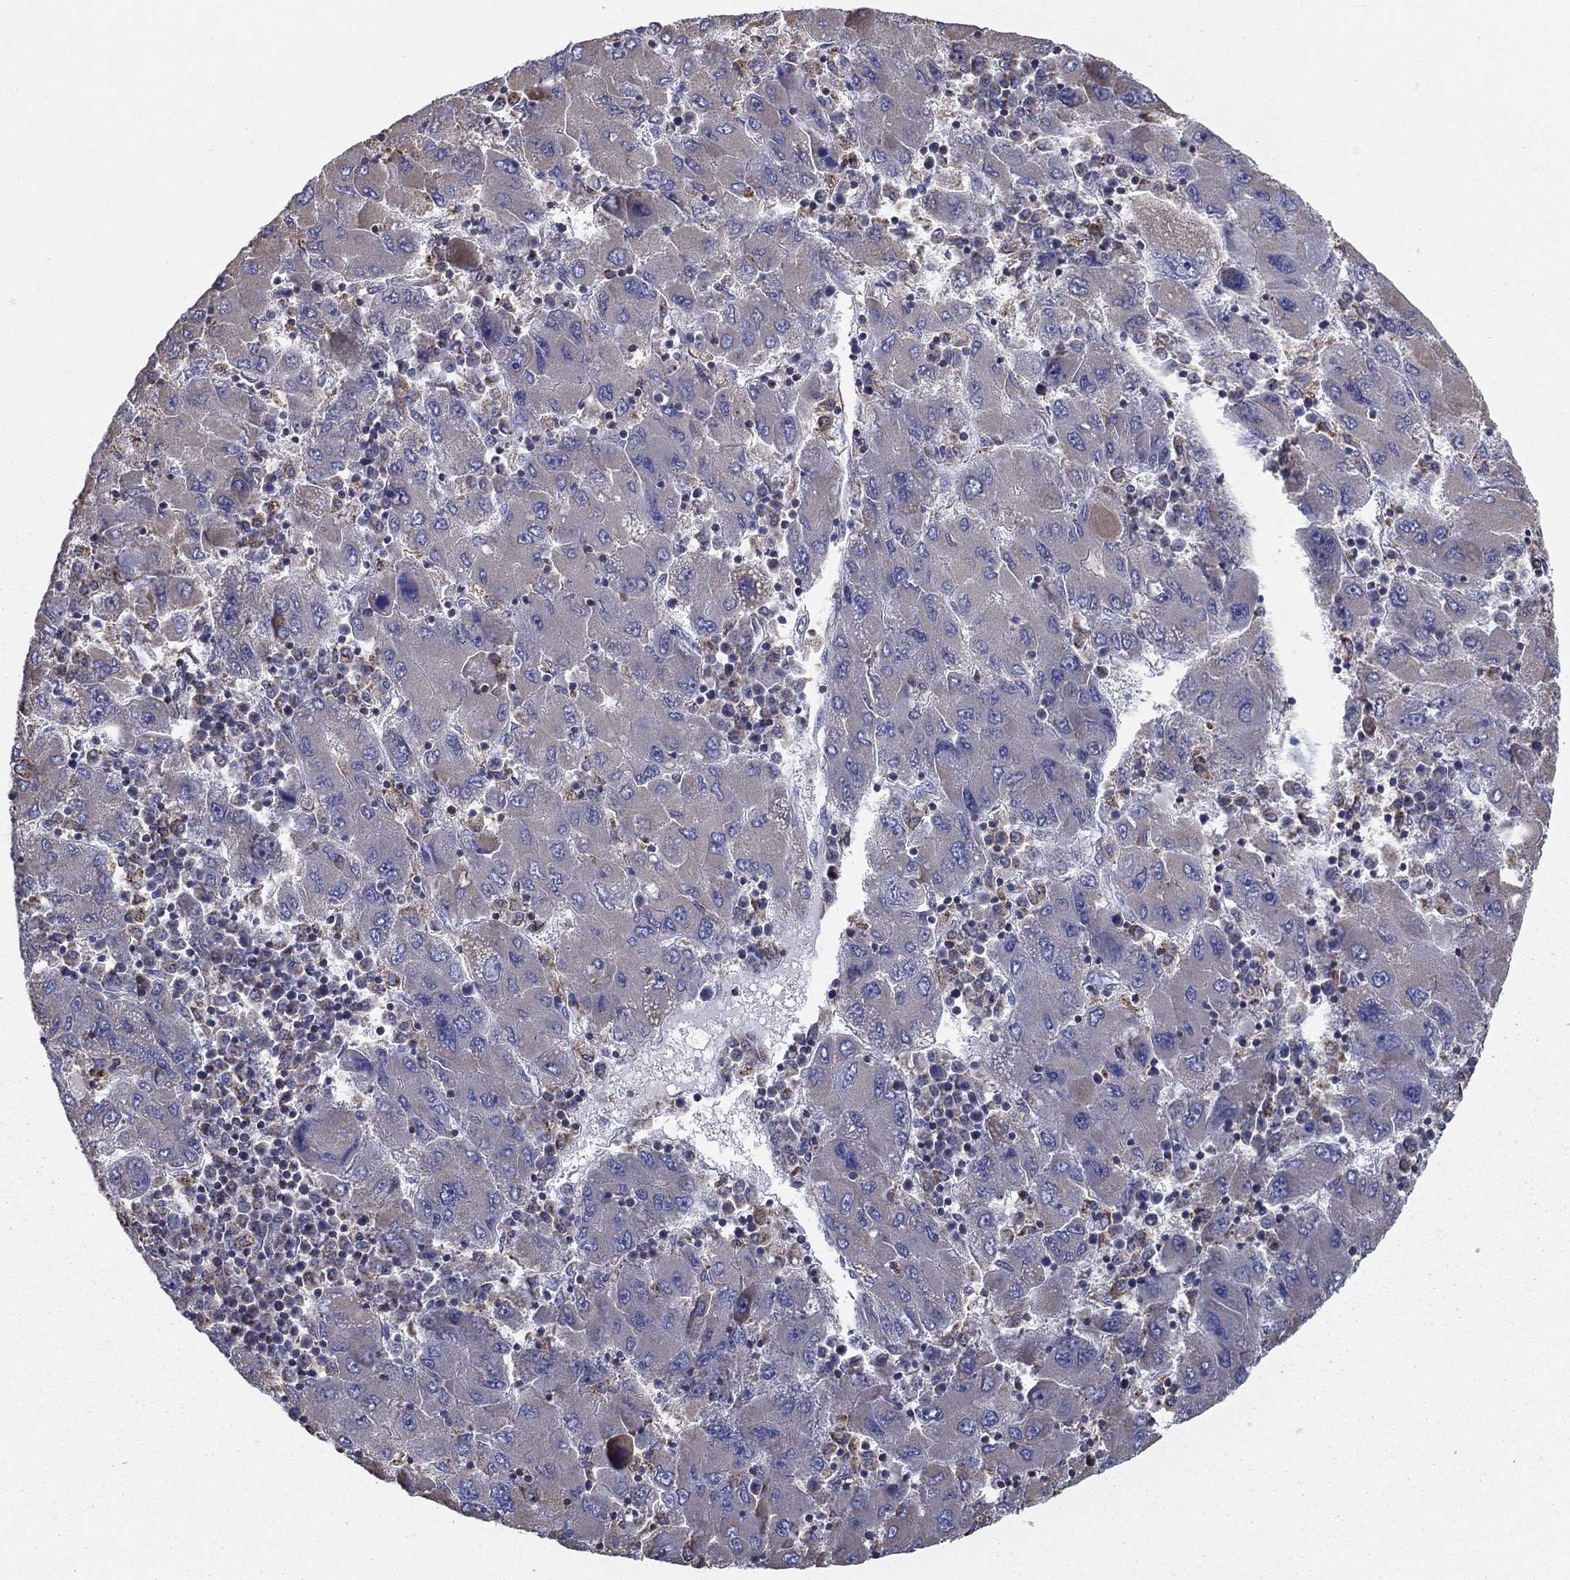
{"staining": {"intensity": "moderate", "quantity": "<25%", "location": "cytoplasmic/membranous"}, "tissue": "liver cancer", "cell_type": "Tumor cells", "image_type": "cancer", "snomed": [{"axis": "morphology", "description": "Carcinoma, Hepatocellular, NOS"}, {"axis": "topography", "description": "Liver"}], "caption": "Approximately <25% of tumor cells in liver cancer reveal moderate cytoplasmic/membranous protein expression as visualized by brown immunohistochemical staining.", "gene": "NME5", "patient": {"sex": "male", "age": 75}}